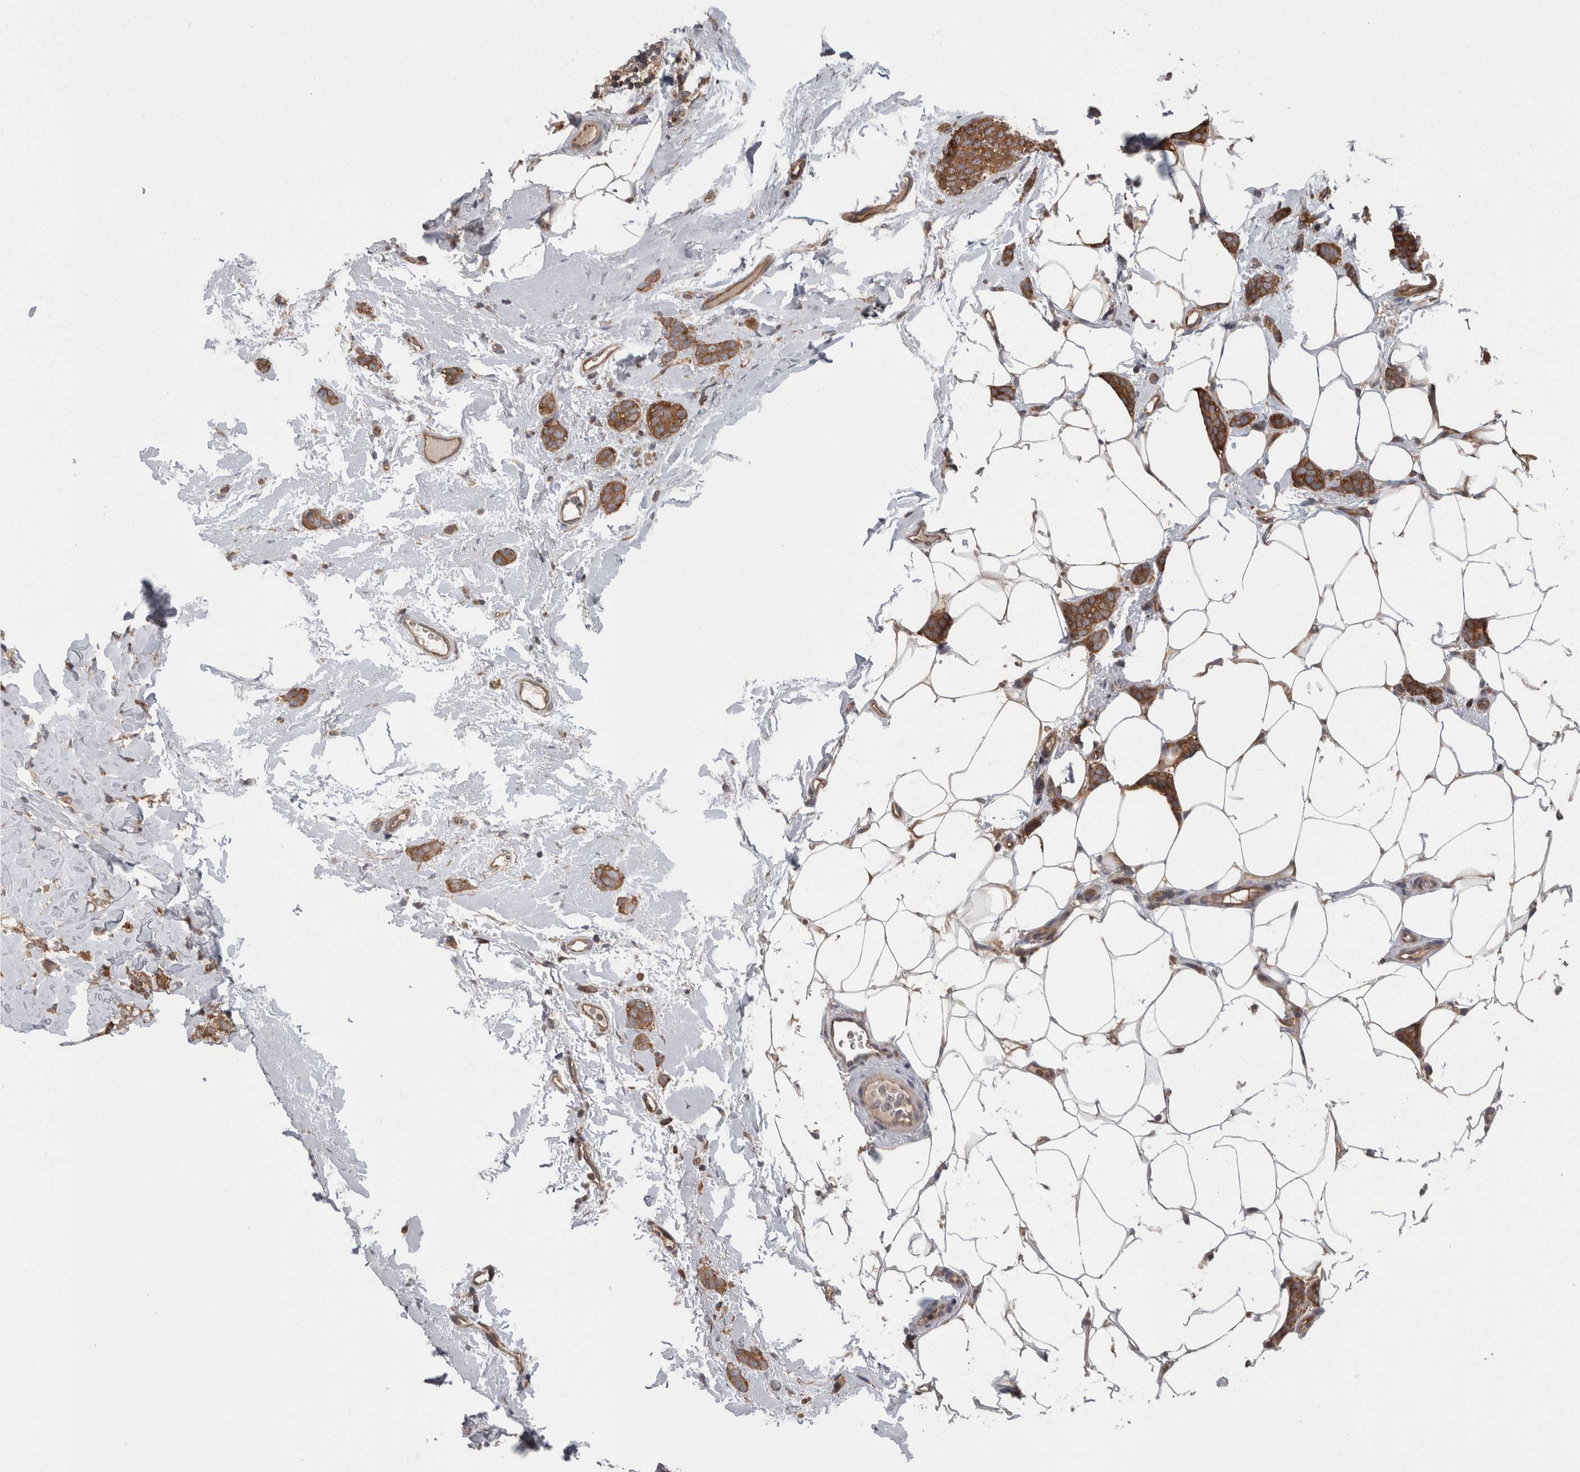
{"staining": {"intensity": "moderate", "quantity": ">75%", "location": "cytoplasmic/membranous"}, "tissue": "breast cancer", "cell_type": "Tumor cells", "image_type": "cancer", "snomed": [{"axis": "morphology", "description": "Lobular carcinoma"}, {"axis": "topography", "description": "Skin"}, {"axis": "topography", "description": "Breast"}], "caption": "Brown immunohistochemical staining in breast cancer reveals moderate cytoplasmic/membranous positivity in approximately >75% of tumor cells.", "gene": "SMCR8", "patient": {"sex": "female", "age": 46}}